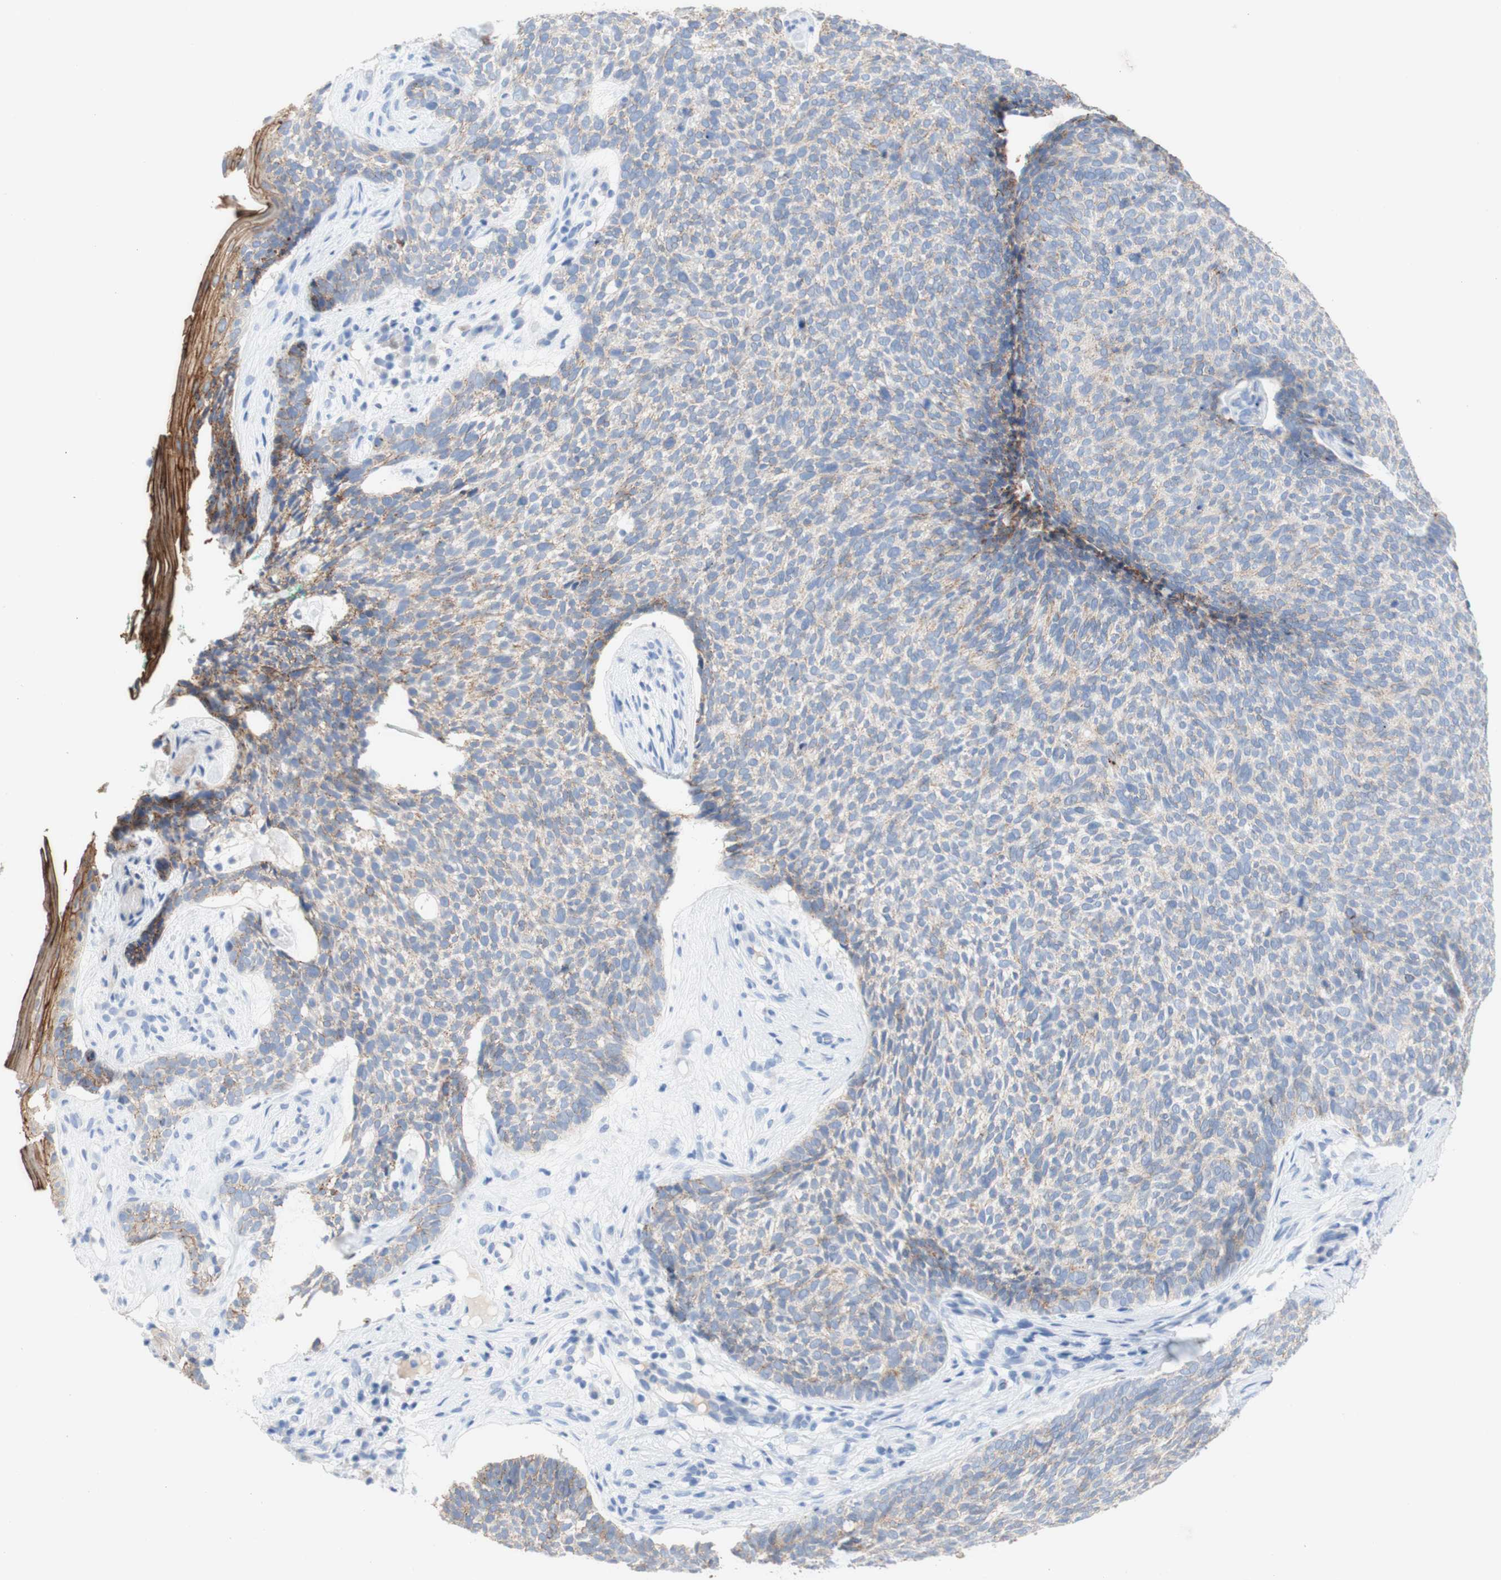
{"staining": {"intensity": "moderate", "quantity": "25%-75%", "location": "cytoplasmic/membranous"}, "tissue": "skin cancer", "cell_type": "Tumor cells", "image_type": "cancer", "snomed": [{"axis": "morphology", "description": "Basal cell carcinoma"}, {"axis": "topography", "description": "Skin"}], "caption": "The micrograph demonstrates staining of skin cancer (basal cell carcinoma), revealing moderate cytoplasmic/membranous protein positivity (brown color) within tumor cells. (DAB (3,3'-diaminobenzidine) IHC with brightfield microscopy, high magnification).", "gene": "DSC2", "patient": {"sex": "female", "age": 84}}